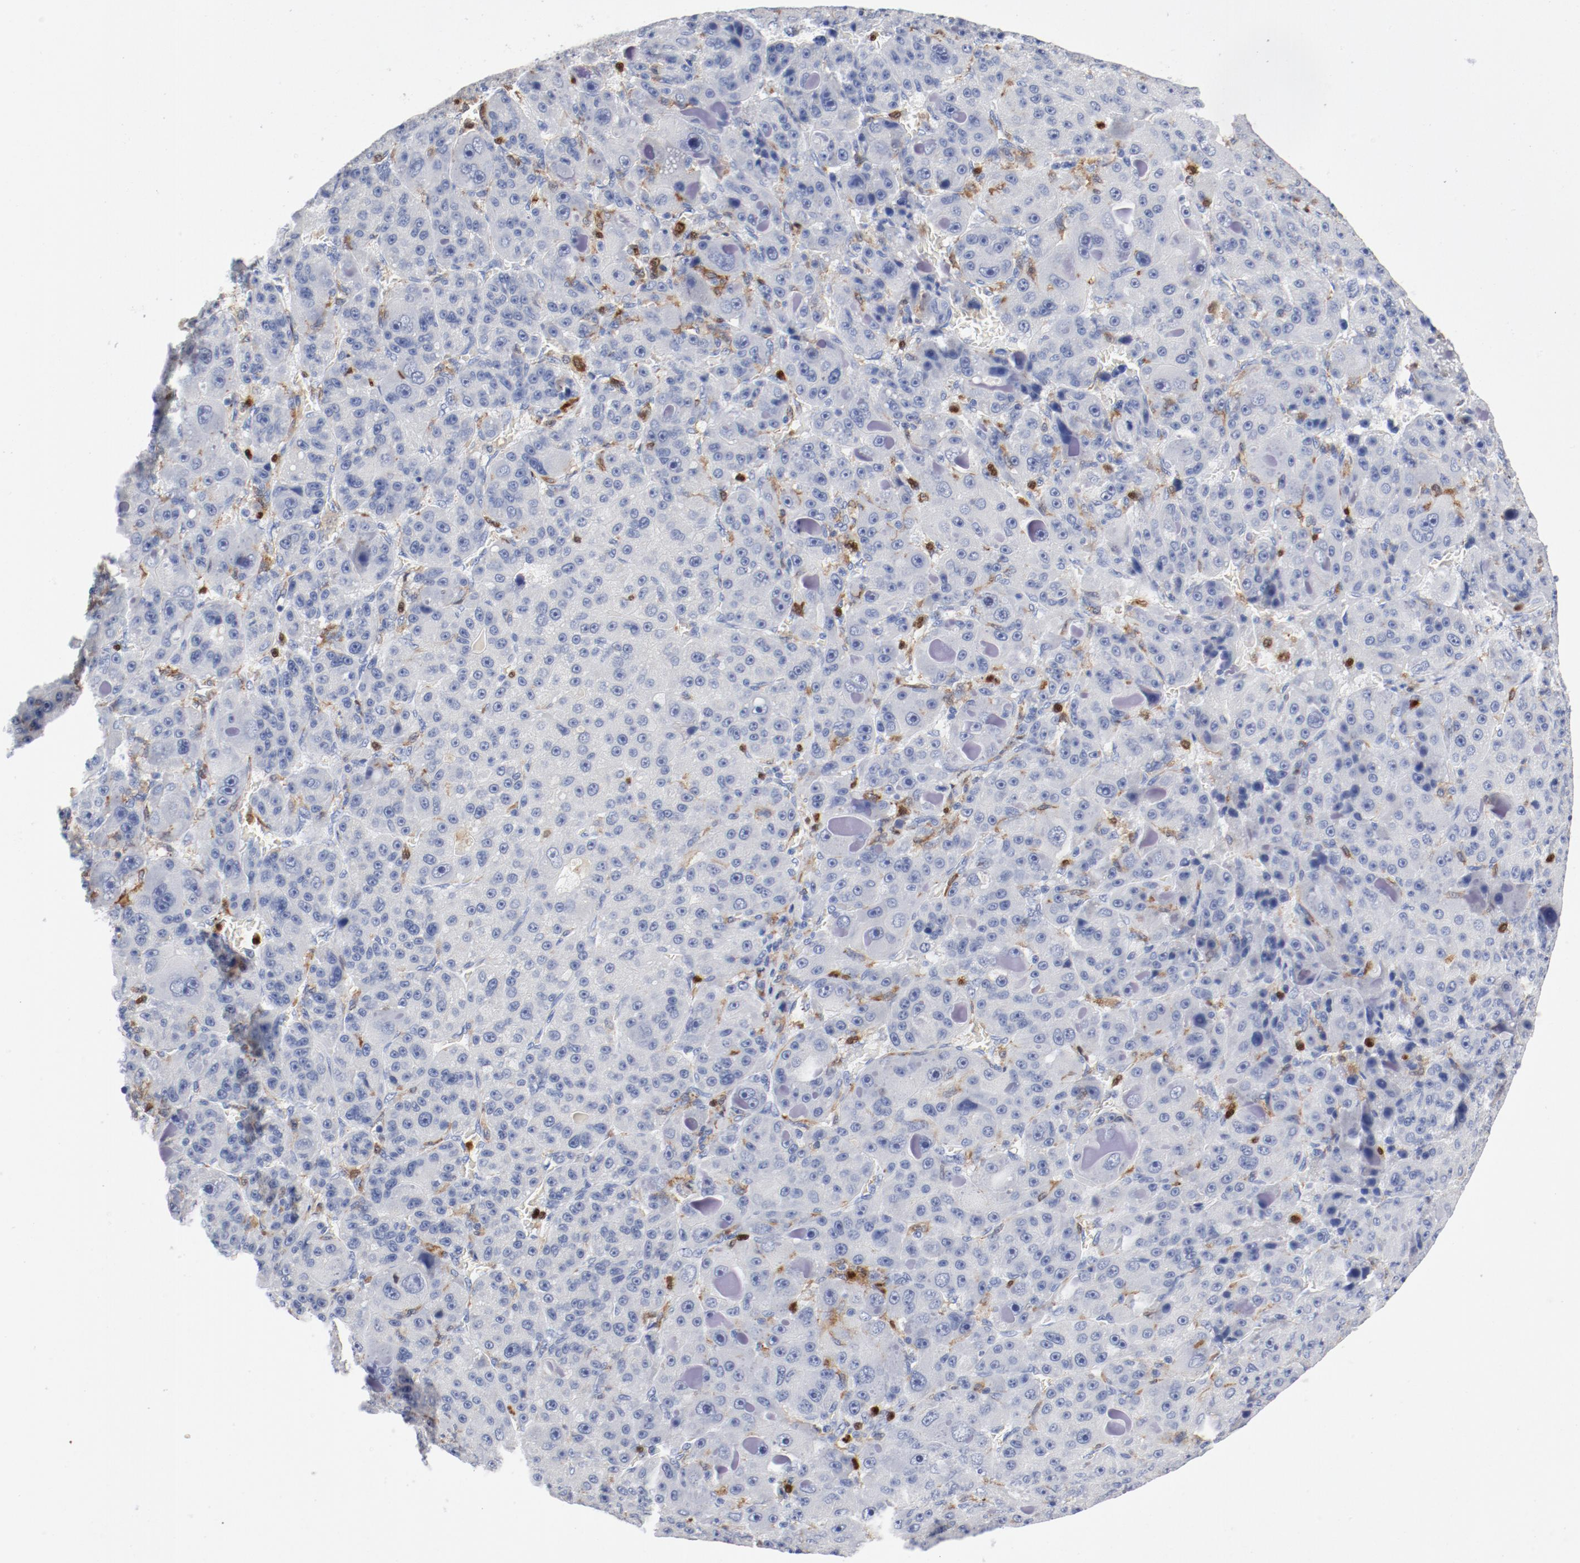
{"staining": {"intensity": "negative", "quantity": "none", "location": "none"}, "tissue": "liver cancer", "cell_type": "Tumor cells", "image_type": "cancer", "snomed": [{"axis": "morphology", "description": "Carcinoma, Hepatocellular, NOS"}, {"axis": "topography", "description": "Liver"}], "caption": "Hepatocellular carcinoma (liver) was stained to show a protein in brown. There is no significant positivity in tumor cells.", "gene": "NCF1", "patient": {"sex": "male", "age": 76}}